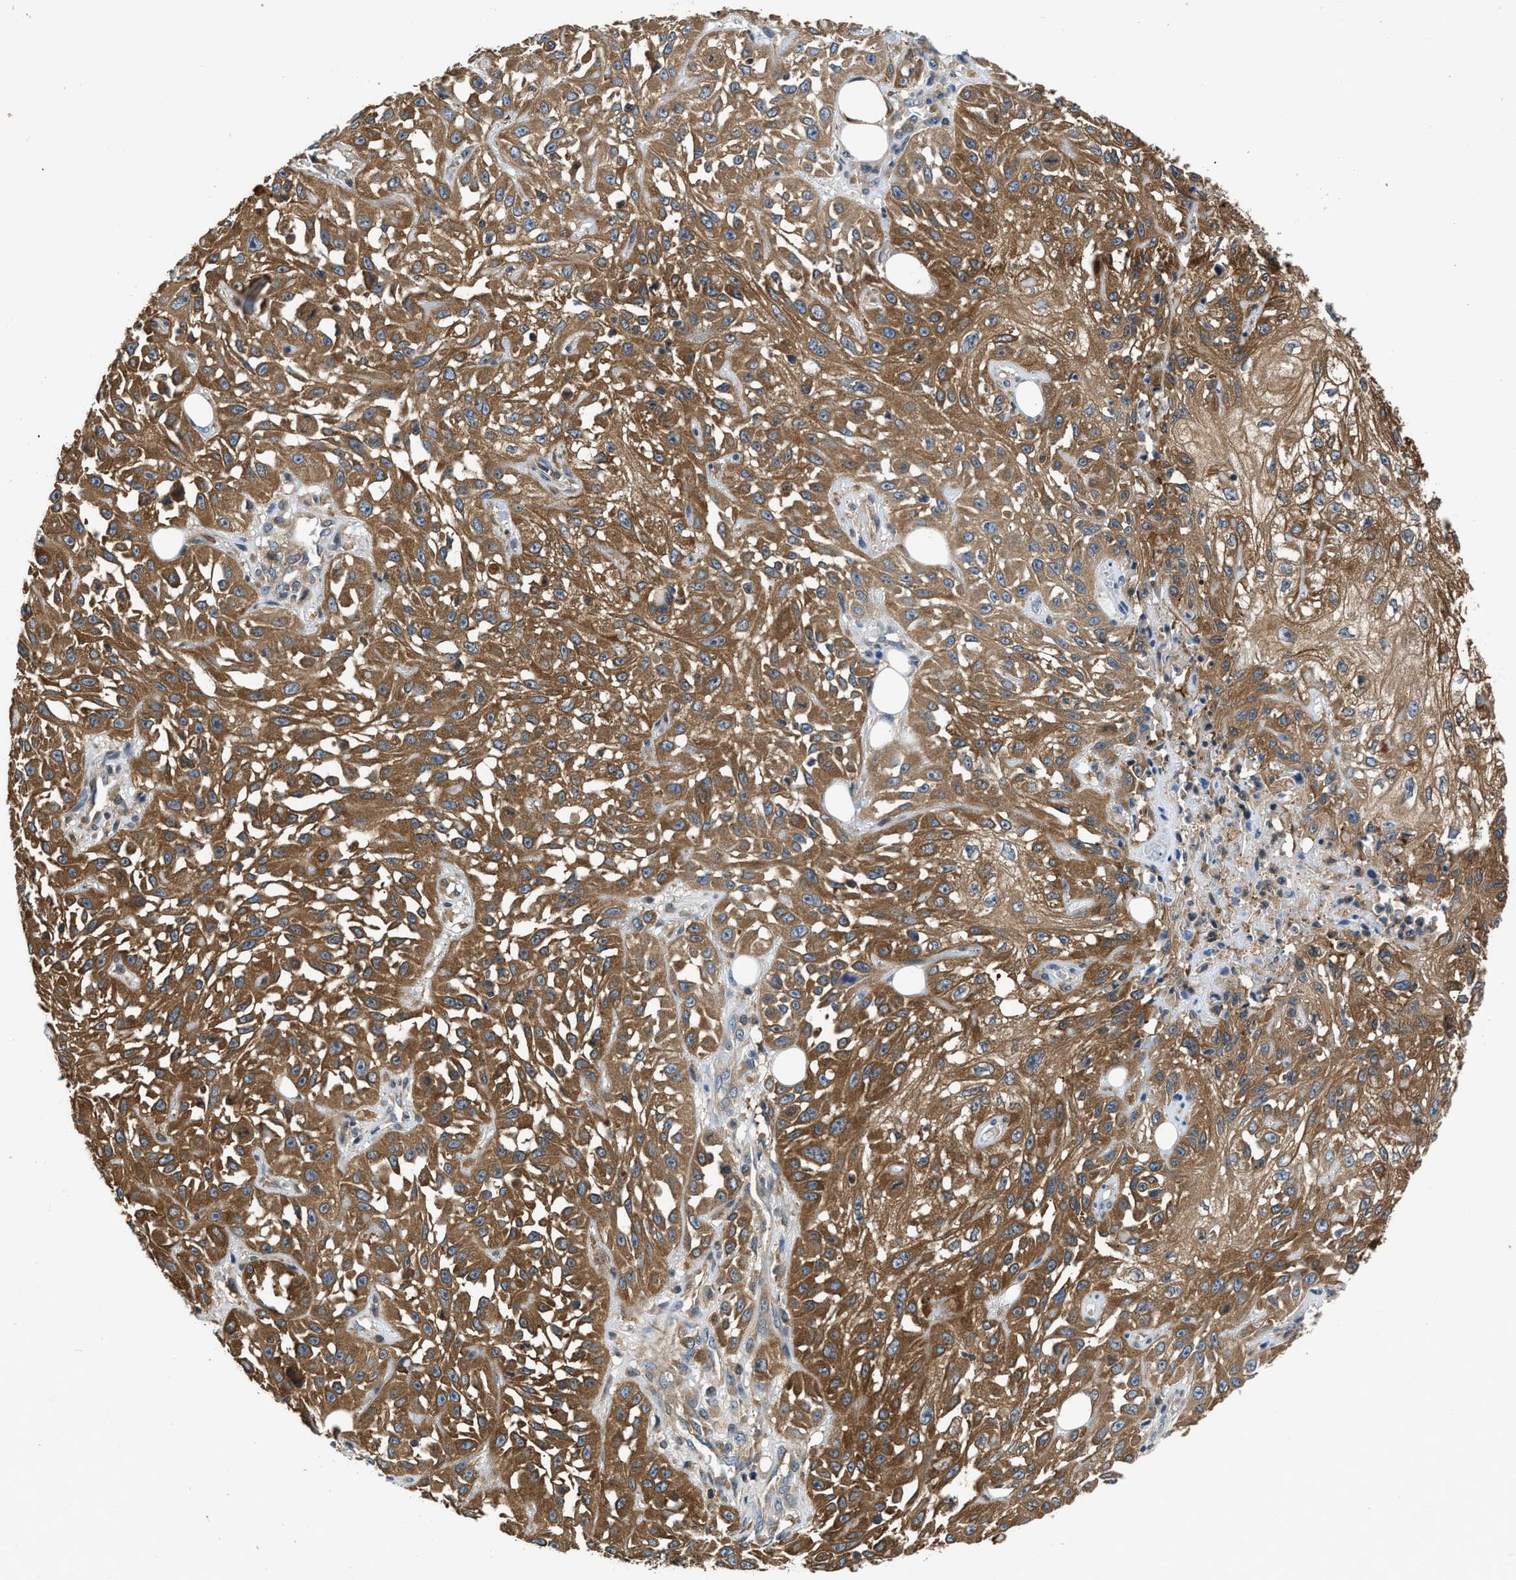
{"staining": {"intensity": "moderate", "quantity": ">75%", "location": "cytoplasmic/membranous"}, "tissue": "skin cancer", "cell_type": "Tumor cells", "image_type": "cancer", "snomed": [{"axis": "morphology", "description": "Squamous cell carcinoma, NOS"}, {"axis": "morphology", "description": "Squamous cell carcinoma, metastatic, NOS"}, {"axis": "topography", "description": "Skin"}, {"axis": "topography", "description": "Lymph node"}], "caption": "Immunohistochemistry photomicrograph of skin cancer (metastatic squamous cell carcinoma) stained for a protein (brown), which demonstrates medium levels of moderate cytoplasmic/membranous expression in approximately >75% of tumor cells.", "gene": "PKM", "patient": {"sex": "male", "age": 75}}